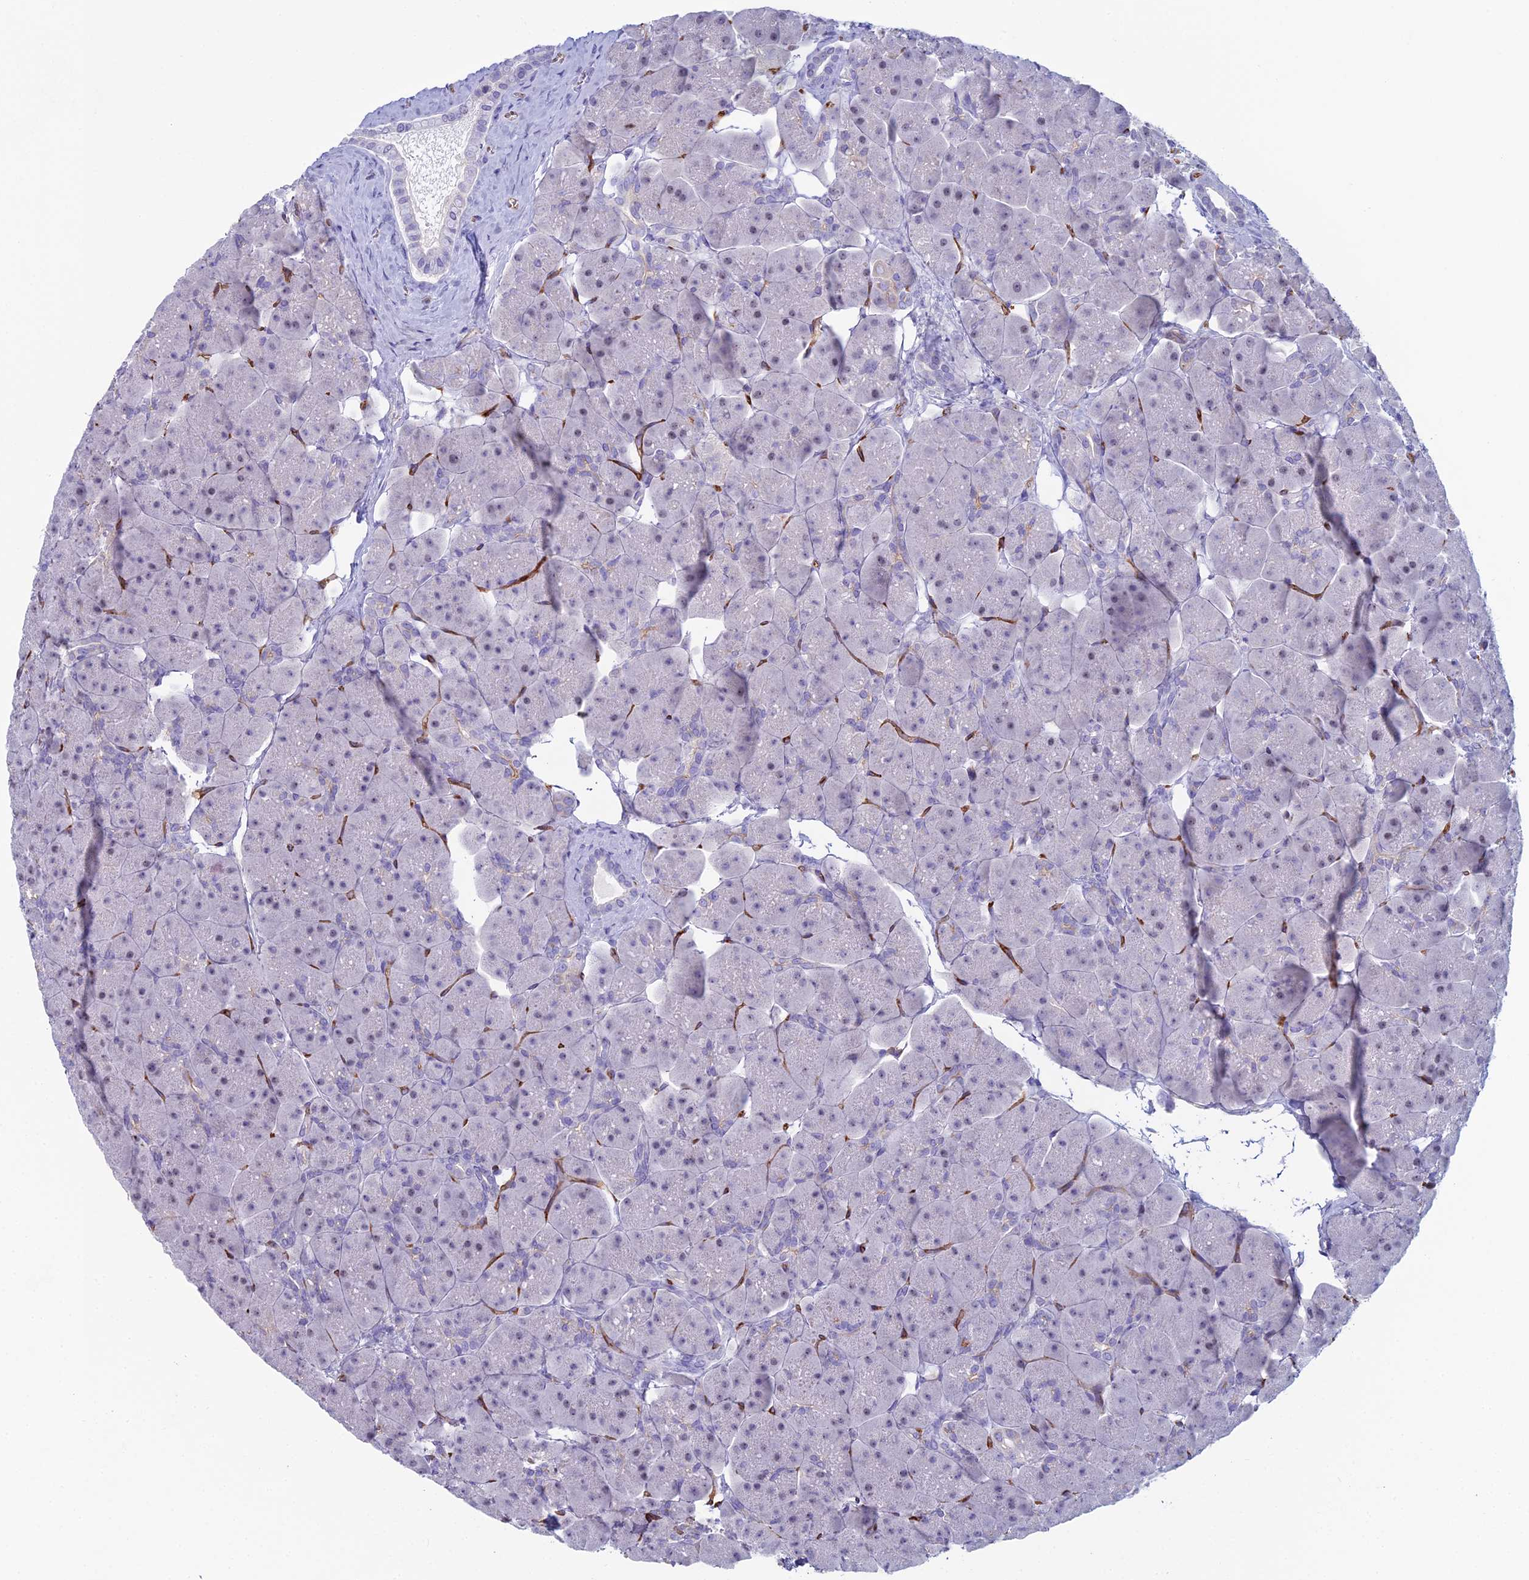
{"staining": {"intensity": "negative", "quantity": "none", "location": "none"}, "tissue": "pancreas", "cell_type": "Exocrine glandular cells", "image_type": "normal", "snomed": [{"axis": "morphology", "description": "Normal tissue, NOS"}, {"axis": "topography", "description": "Pancreas"}], "caption": "This histopathology image is of benign pancreas stained with immunohistochemistry to label a protein in brown with the nuclei are counter-stained blue. There is no staining in exocrine glandular cells.", "gene": "ACE", "patient": {"sex": "male", "age": 66}}